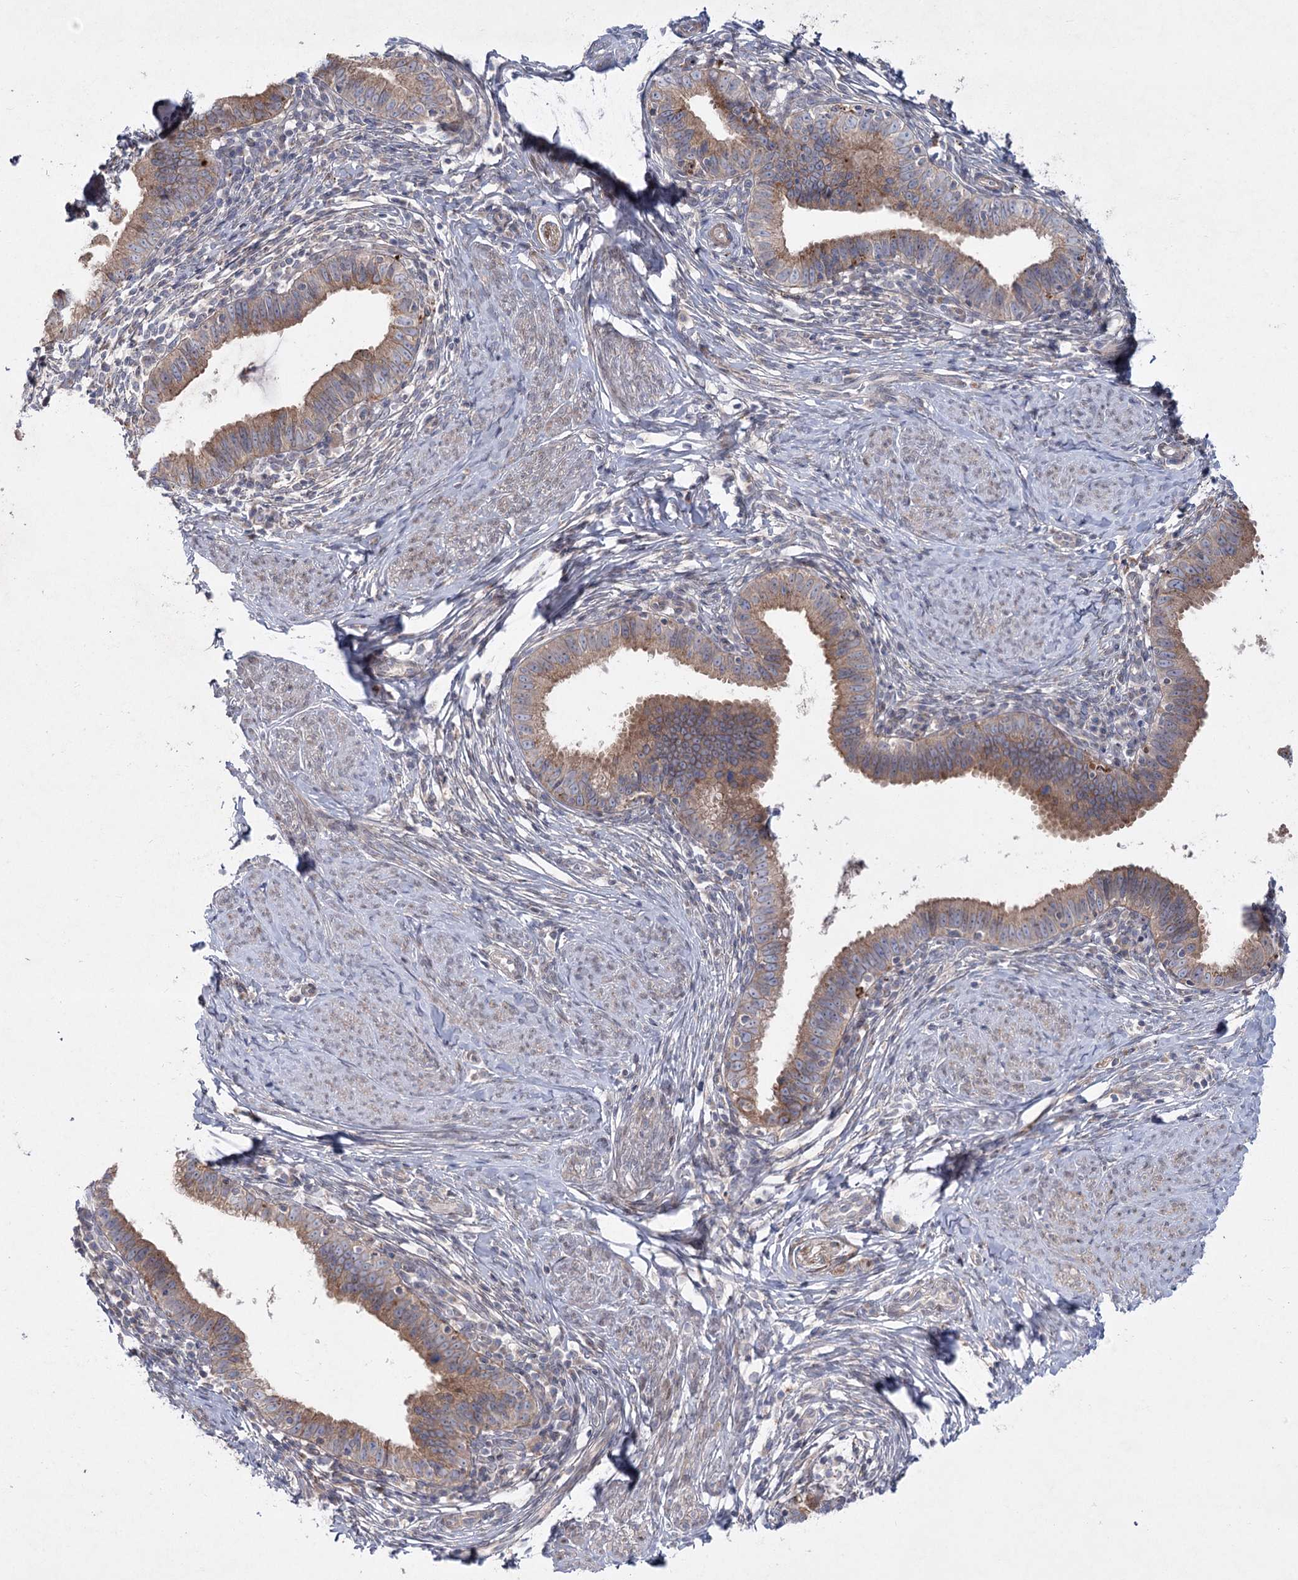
{"staining": {"intensity": "moderate", "quantity": ">75%", "location": "cytoplasmic/membranous"}, "tissue": "cervical cancer", "cell_type": "Tumor cells", "image_type": "cancer", "snomed": [{"axis": "morphology", "description": "Adenocarcinoma, NOS"}, {"axis": "topography", "description": "Cervix"}], "caption": "High-magnification brightfield microscopy of cervical cancer stained with DAB (3,3'-diaminobenzidine) (brown) and counterstained with hematoxylin (blue). tumor cells exhibit moderate cytoplasmic/membranous expression is present in approximately>75% of cells.", "gene": "SH3BP5L", "patient": {"sex": "female", "age": 36}}